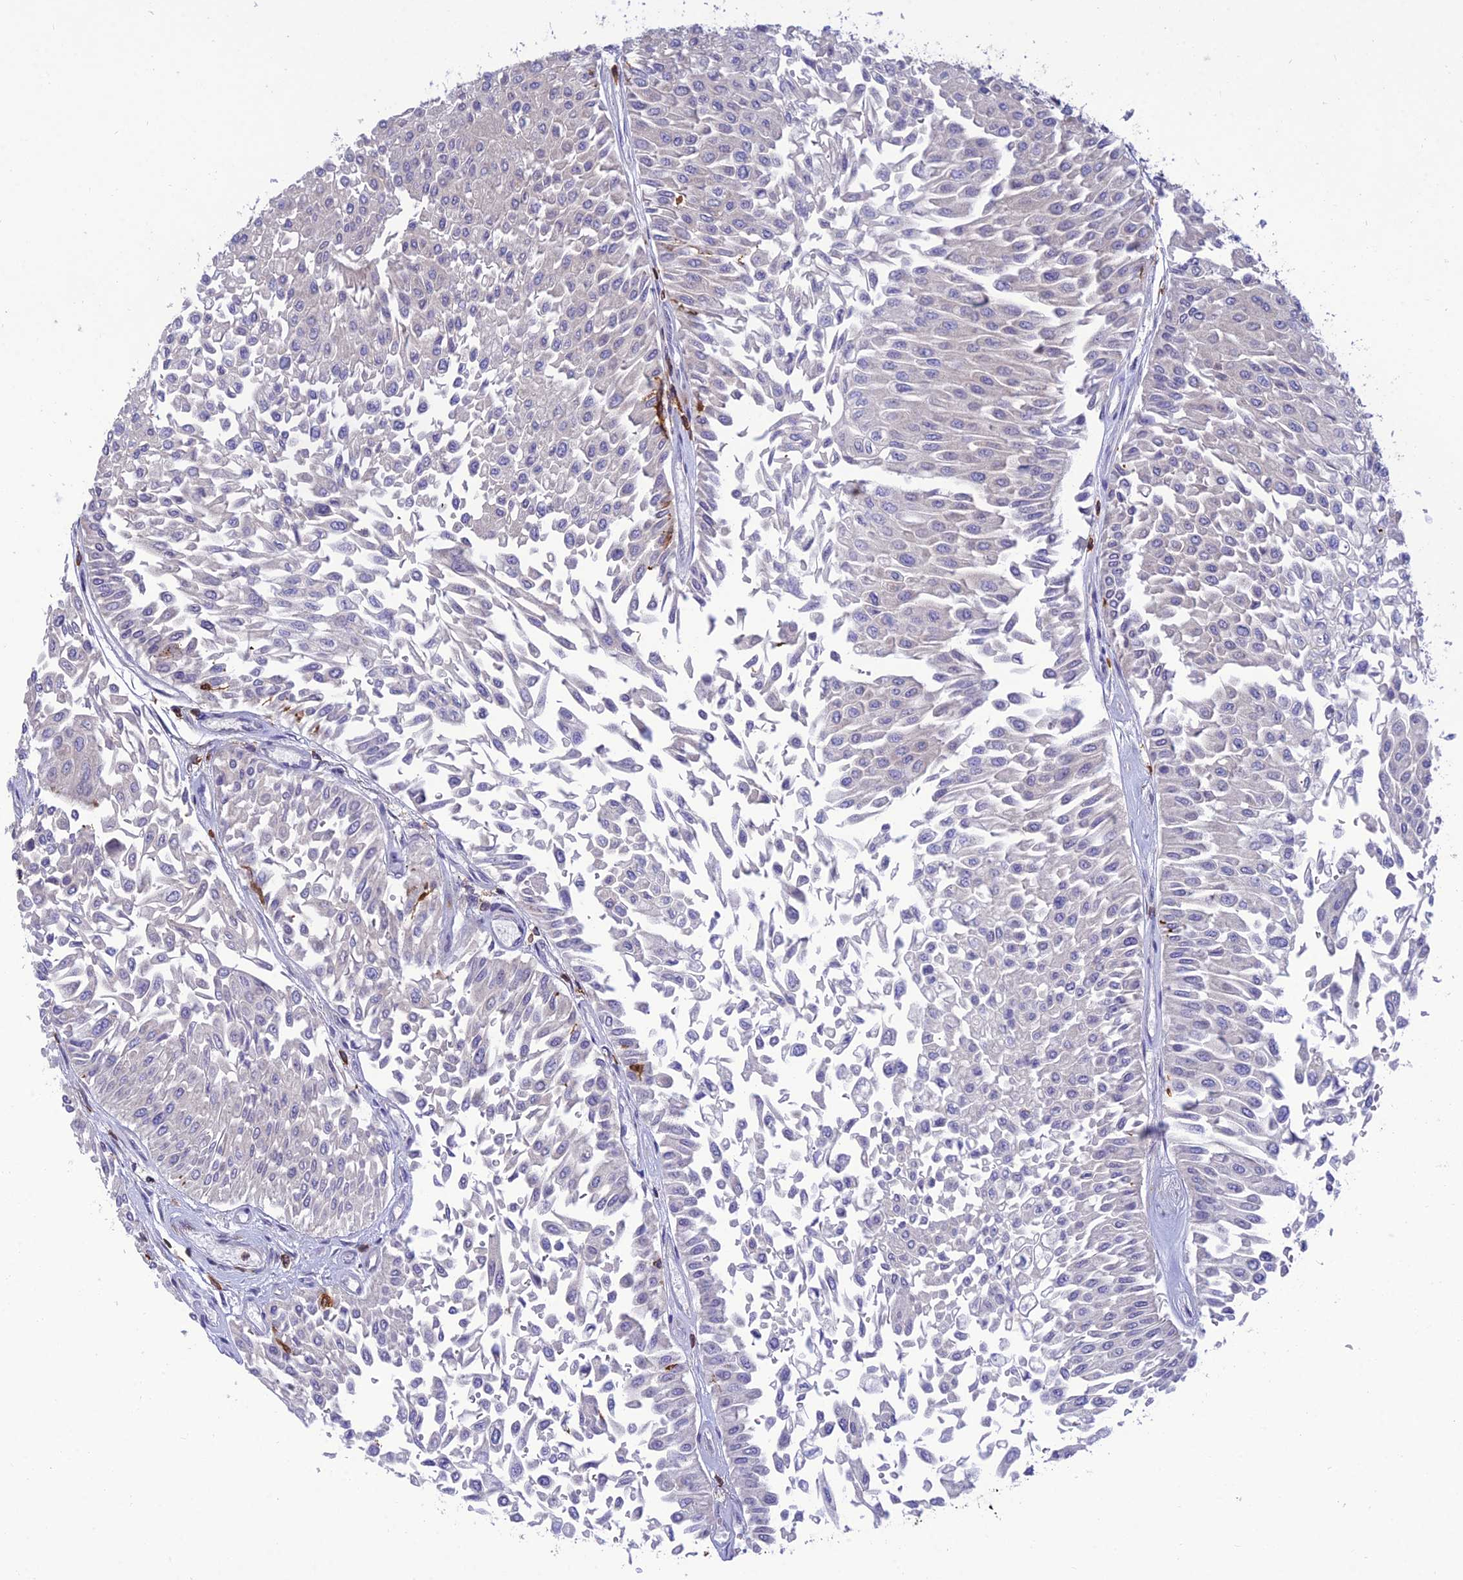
{"staining": {"intensity": "negative", "quantity": "none", "location": "none"}, "tissue": "urothelial cancer", "cell_type": "Tumor cells", "image_type": "cancer", "snomed": [{"axis": "morphology", "description": "Urothelial carcinoma, Low grade"}, {"axis": "topography", "description": "Urinary bladder"}], "caption": "Tumor cells are negative for protein expression in human urothelial carcinoma (low-grade).", "gene": "FAM76A", "patient": {"sex": "male", "age": 67}}